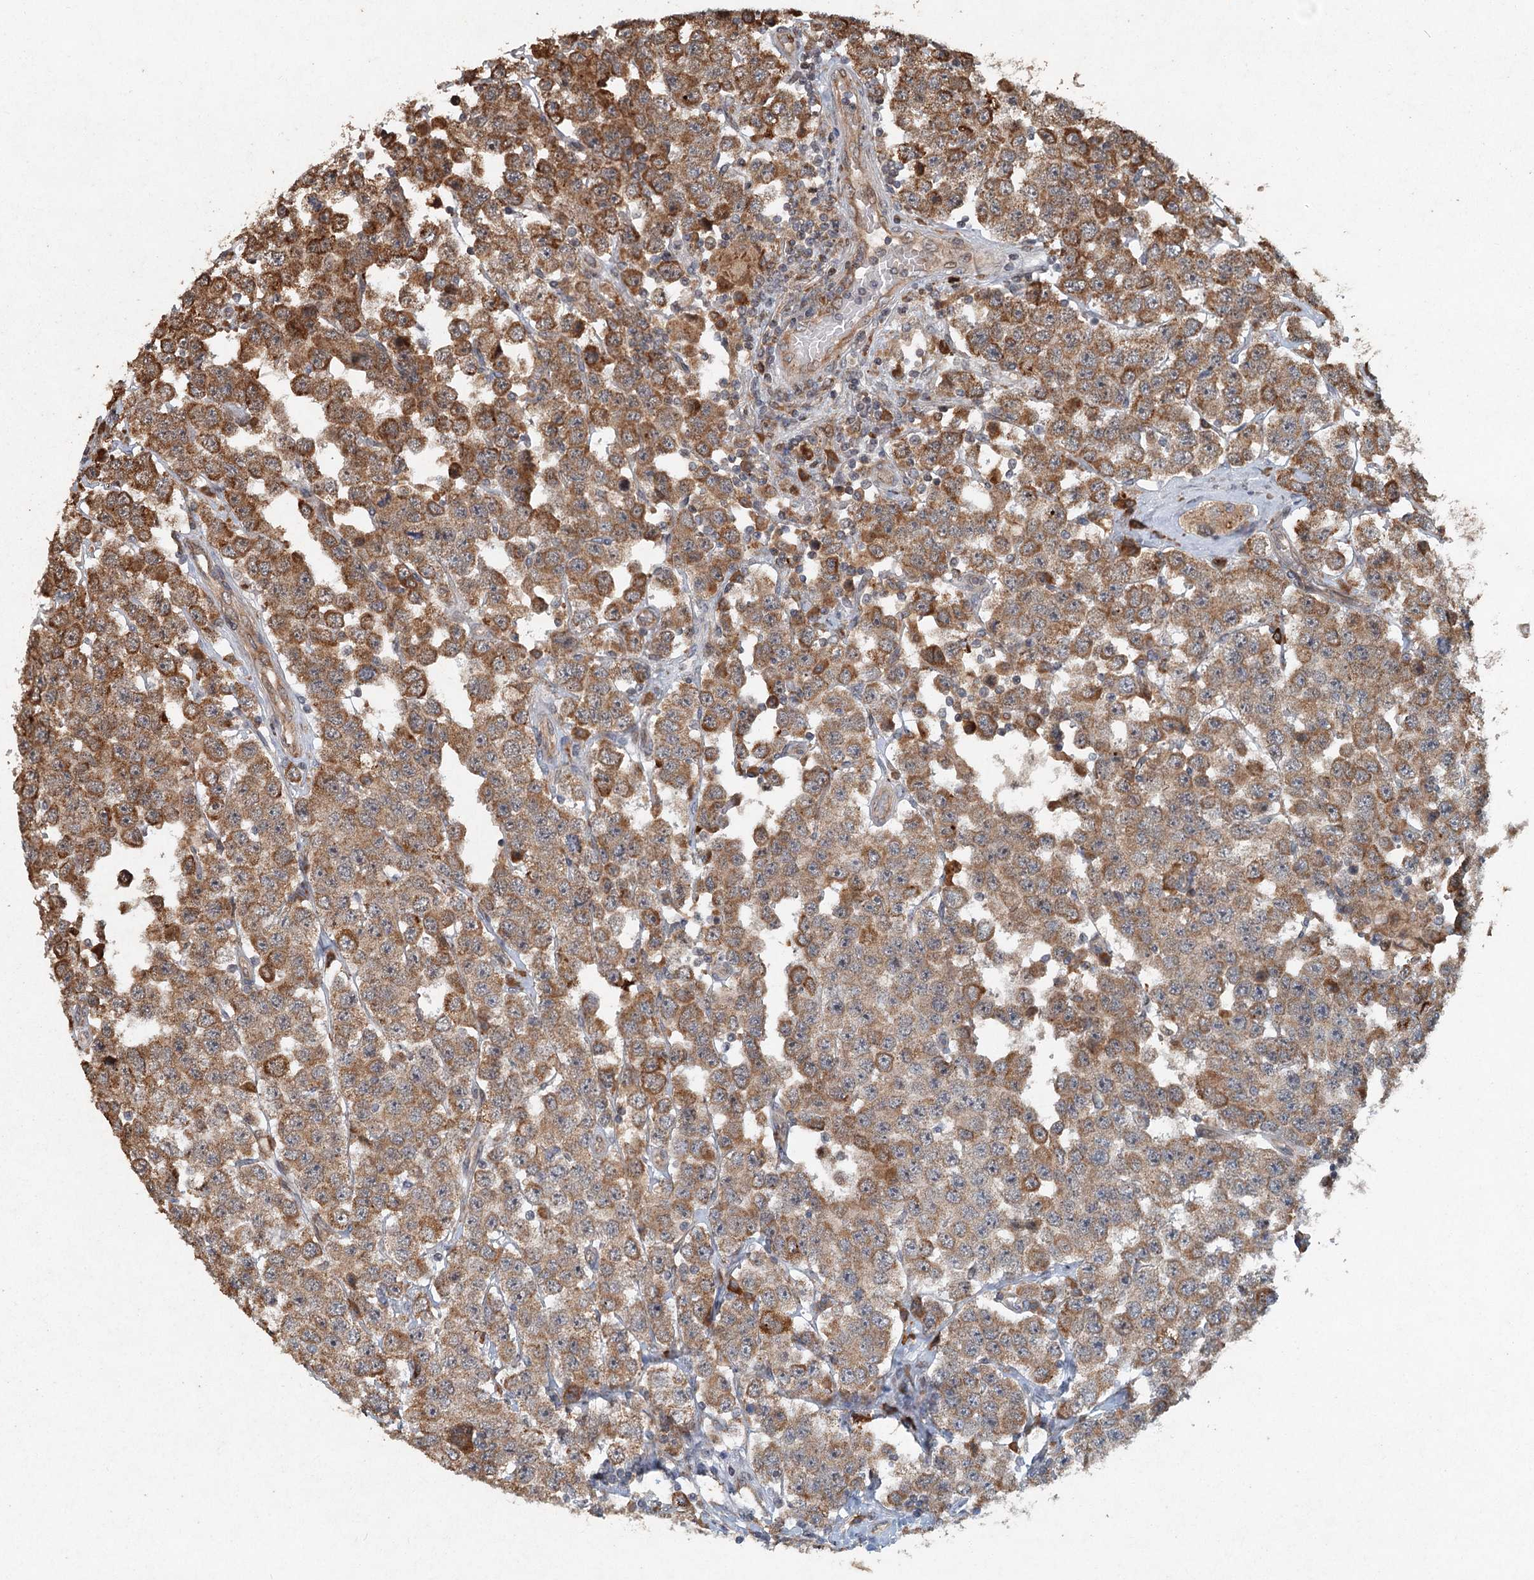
{"staining": {"intensity": "moderate", "quantity": ">75%", "location": "cytoplasmic/membranous"}, "tissue": "testis cancer", "cell_type": "Tumor cells", "image_type": "cancer", "snomed": [{"axis": "morphology", "description": "Seminoma, NOS"}, {"axis": "topography", "description": "Testis"}], "caption": "Testis seminoma stained with a brown dye shows moderate cytoplasmic/membranous positive staining in about >75% of tumor cells.", "gene": "SRPX2", "patient": {"sex": "male", "age": 28}}